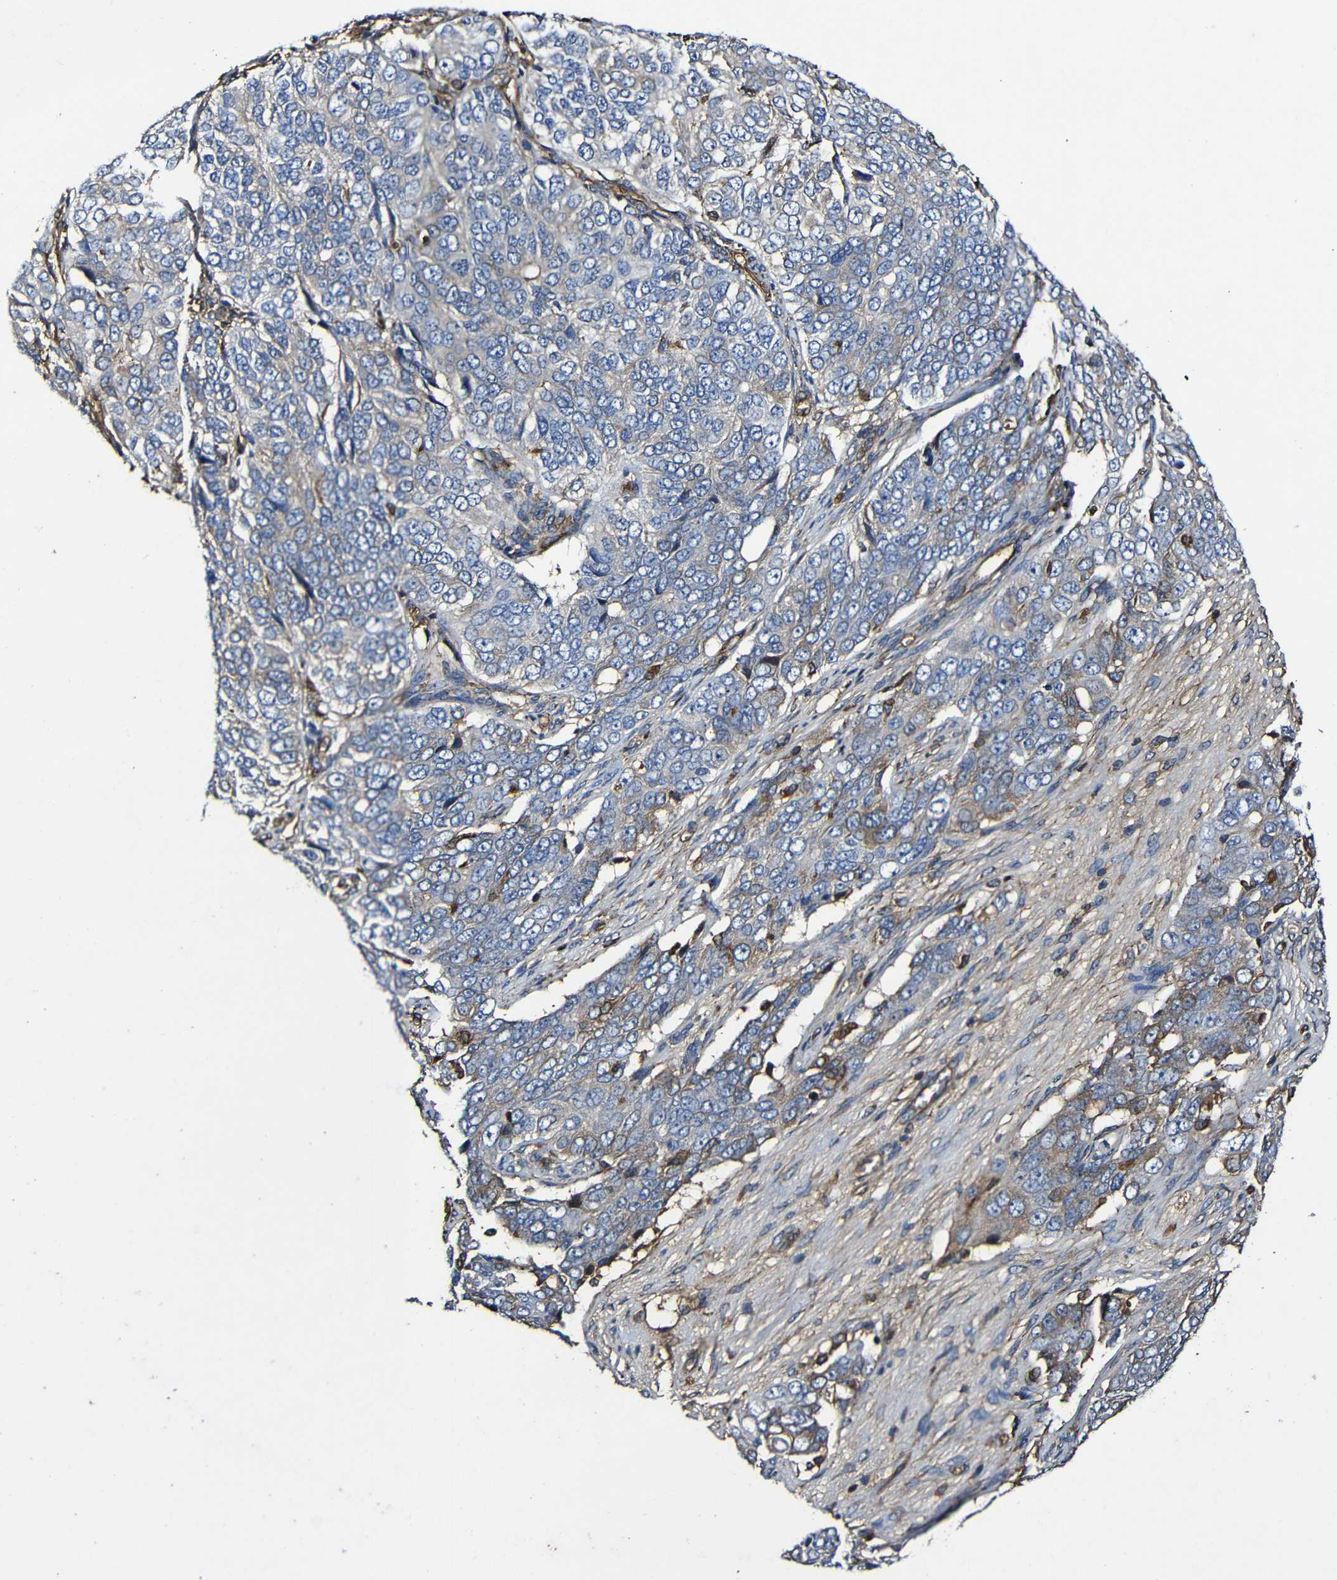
{"staining": {"intensity": "weak", "quantity": "<25%", "location": "cytoplasmic/membranous"}, "tissue": "ovarian cancer", "cell_type": "Tumor cells", "image_type": "cancer", "snomed": [{"axis": "morphology", "description": "Carcinoma, endometroid"}, {"axis": "topography", "description": "Ovary"}], "caption": "High power microscopy micrograph of an IHC histopathology image of ovarian endometroid carcinoma, revealing no significant positivity in tumor cells. The staining is performed using DAB brown chromogen with nuclei counter-stained in using hematoxylin.", "gene": "MSN", "patient": {"sex": "female", "age": 51}}